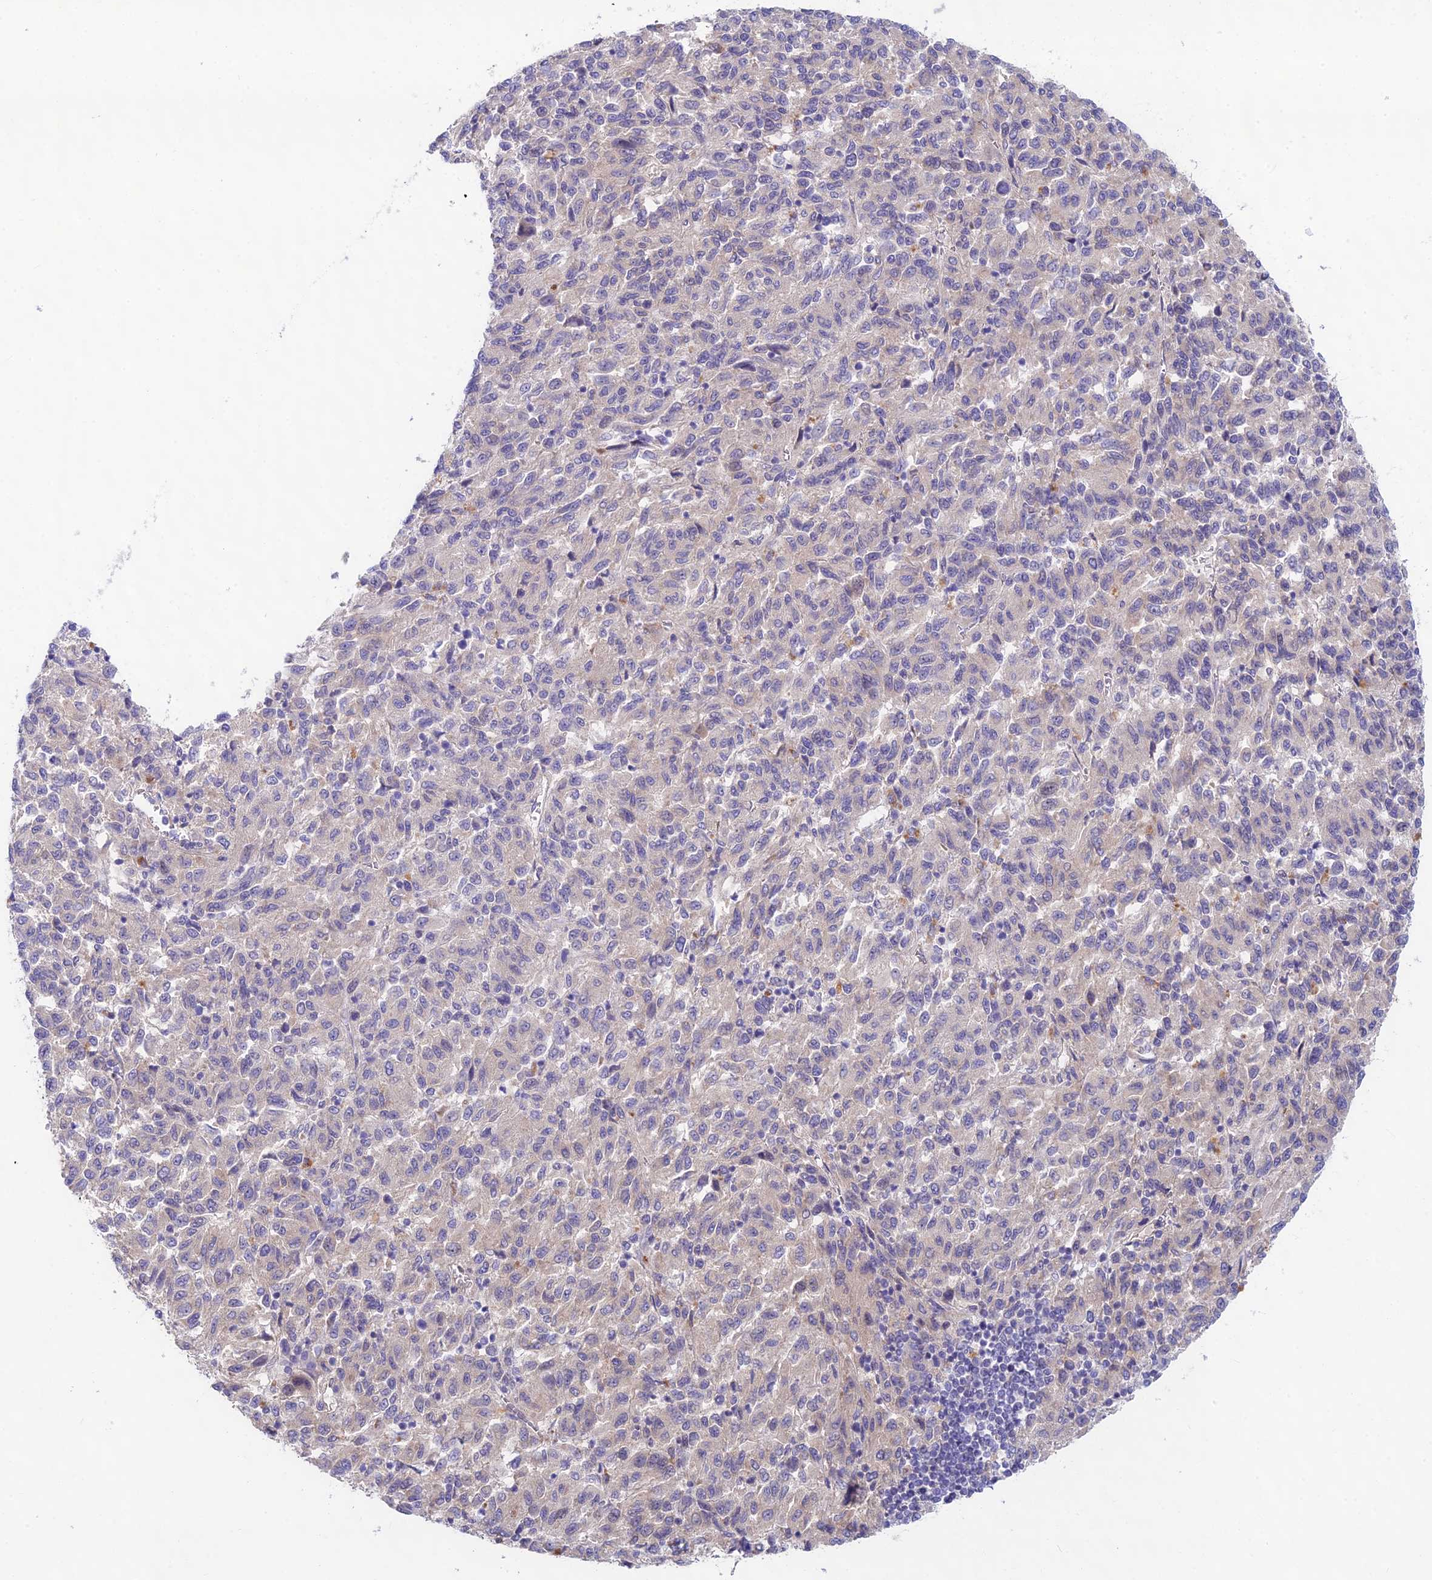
{"staining": {"intensity": "negative", "quantity": "none", "location": "none"}, "tissue": "melanoma", "cell_type": "Tumor cells", "image_type": "cancer", "snomed": [{"axis": "morphology", "description": "Malignant melanoma, Metastatic site"}, {"axis": "topography", "description": "Lung"}], "caption": "Malignant melanoma (metastatic site) was stained to show a protein in brown. There is no significant positivity in tumor cells.", "gene": "ANKRD50", "patient": {"sex": "male", "age": 64}}